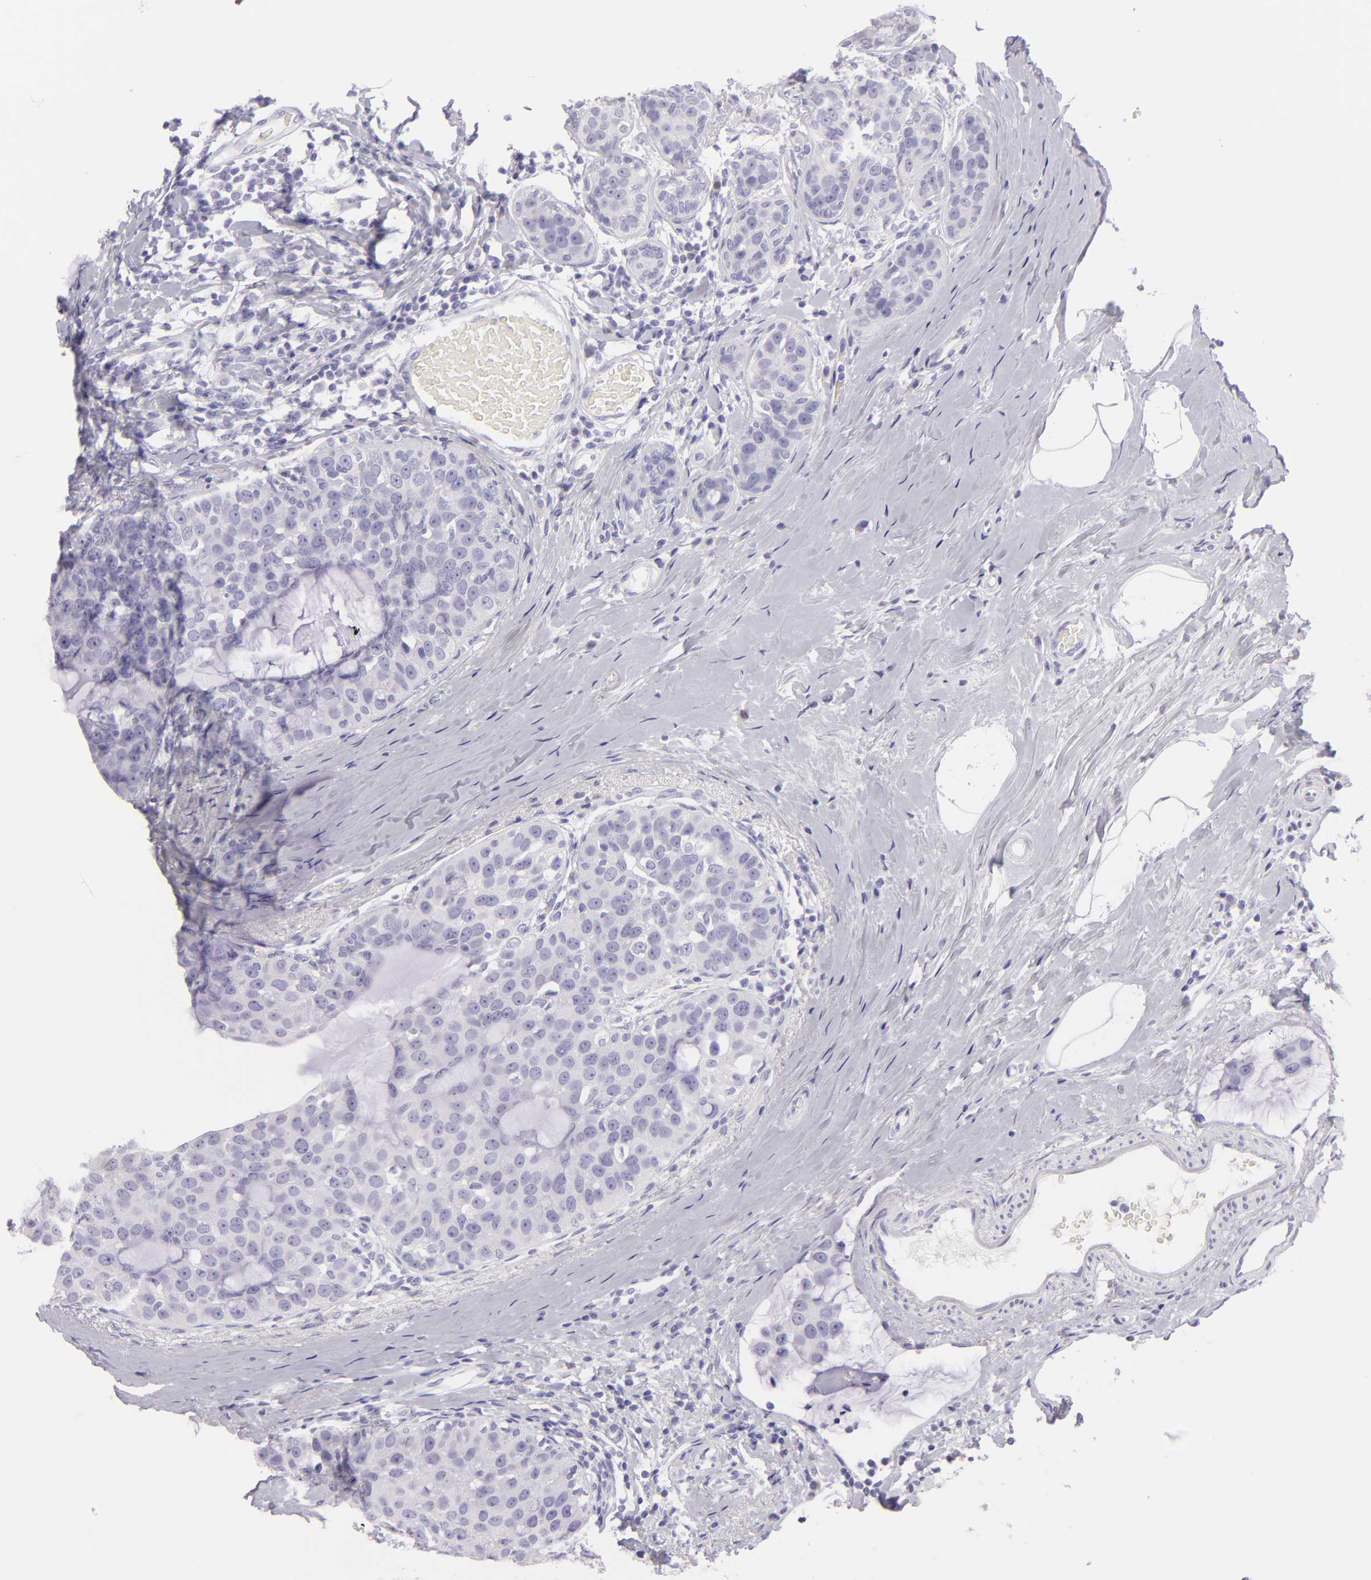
{"staining": {"intensity": "negative", "quantity": "none", "location": "none"}, "tissue": "breast cancer", "cell_type": "Tumor cells", "image_type": "cancer", "snomed": [{"axis": "morphology", "description": "Normal tissue, NOS"}, {"axis": "morphology", "description": "Duct carcinoma"}, {"axis": "topography", "description": "Breast"}], "caption": "The photomicrograph demonstrates no significant expression in tumor cells of breast cancer.", "gene": "MUC5AC", "patient": {"sex": "female", "age": 50}}